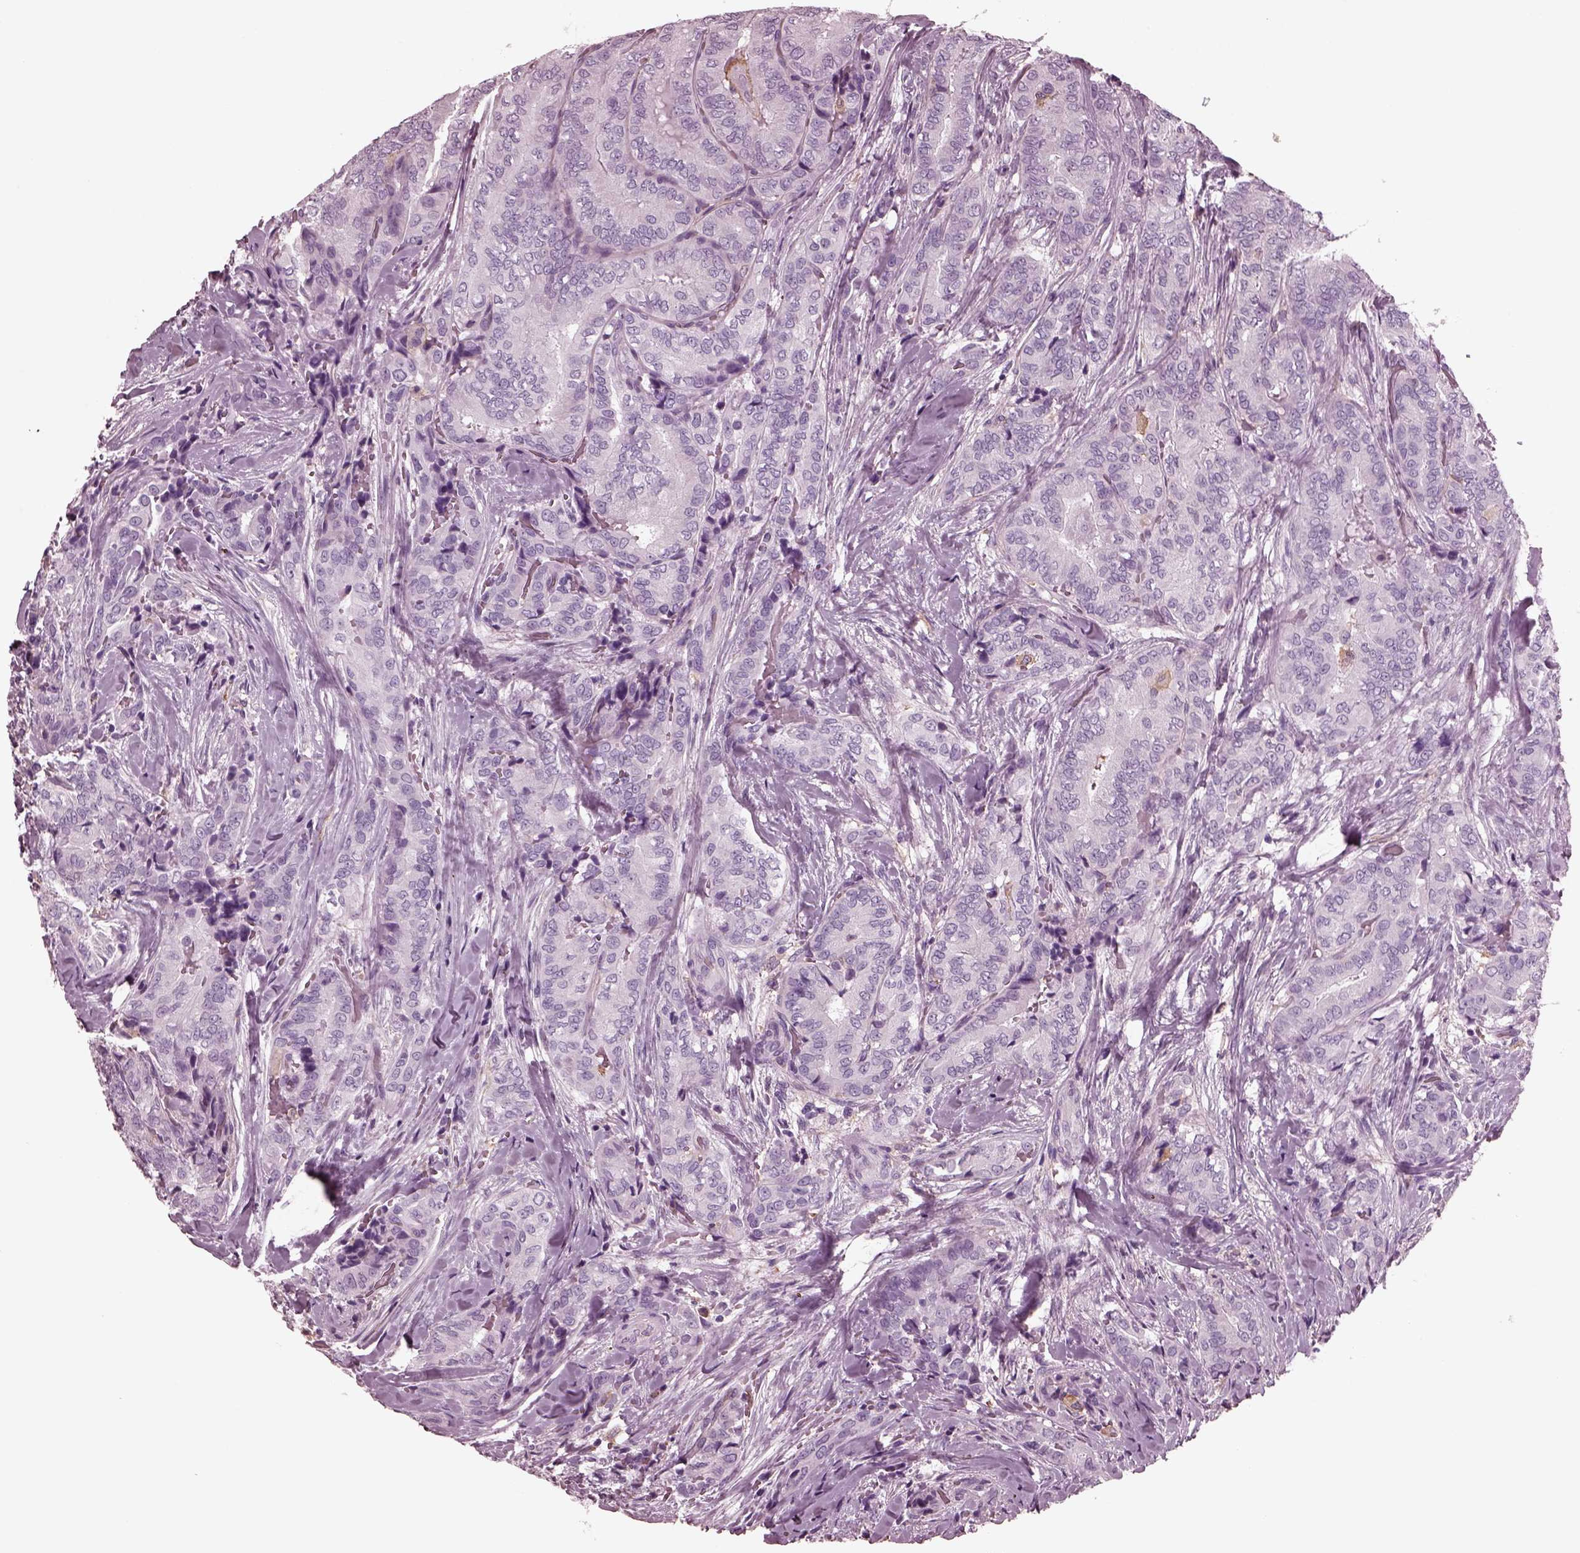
{"staining": {"intensity": "negative", "quantity": "none", "location": "none"}, "tissue": "thyroid cancer", "cell_type": "Tumor cells", "image_type": "cancer", "snomed": [{"axis": "morphology", "description": "Papillary adenocarcinoma, NOS"}, {"axis": "topography", "description": "Thyroid gland"}], "caption": "Immunohistochemistry micrograph of thyroid papillary adenocarcinoma stained for a protein (brown), which exhibits no expression in tumor cells.", "gene": "CGA", "patient": {"sex": "male", "age": 61}}